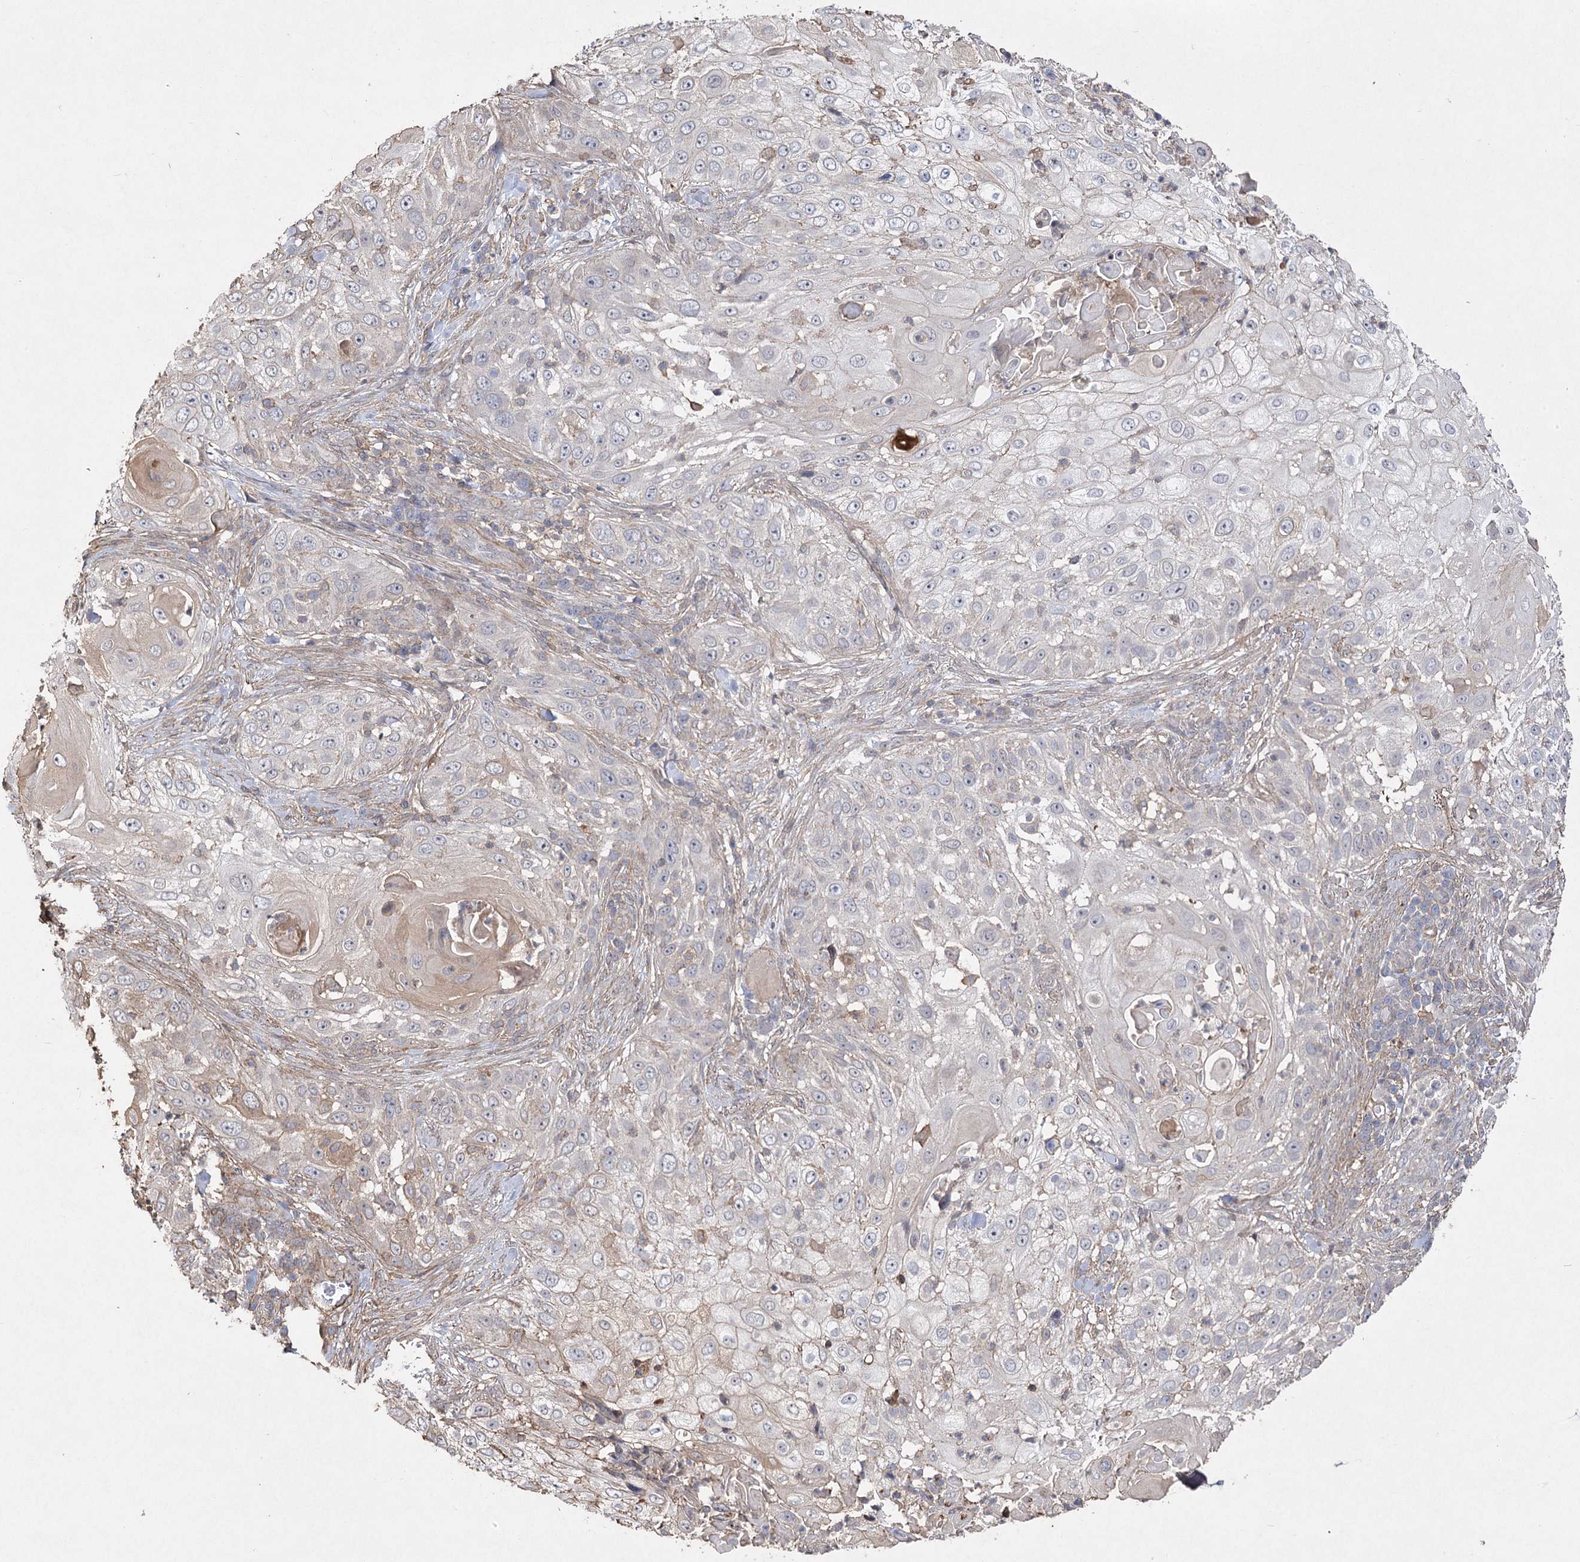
{"staining": {"intensity": "weak", "quantity": "<25%", "location": "cytoplasmic/membranous"}, "tissue": "skin cancer", "cell_type": "Tumor cells", "image_type": "cancer", "snomed": [{"axis": "morphology", "description": "Squamous cell carcinoma, NOS"}, {"axis": "topography", "description": "Skin"}], "caption": "The IHC image has no significant expression in tumor cells of squamous cell carcinoma (skin) tissue.", "gene": "OBSL1", "patient": {"sex": "female", "age": 44}}